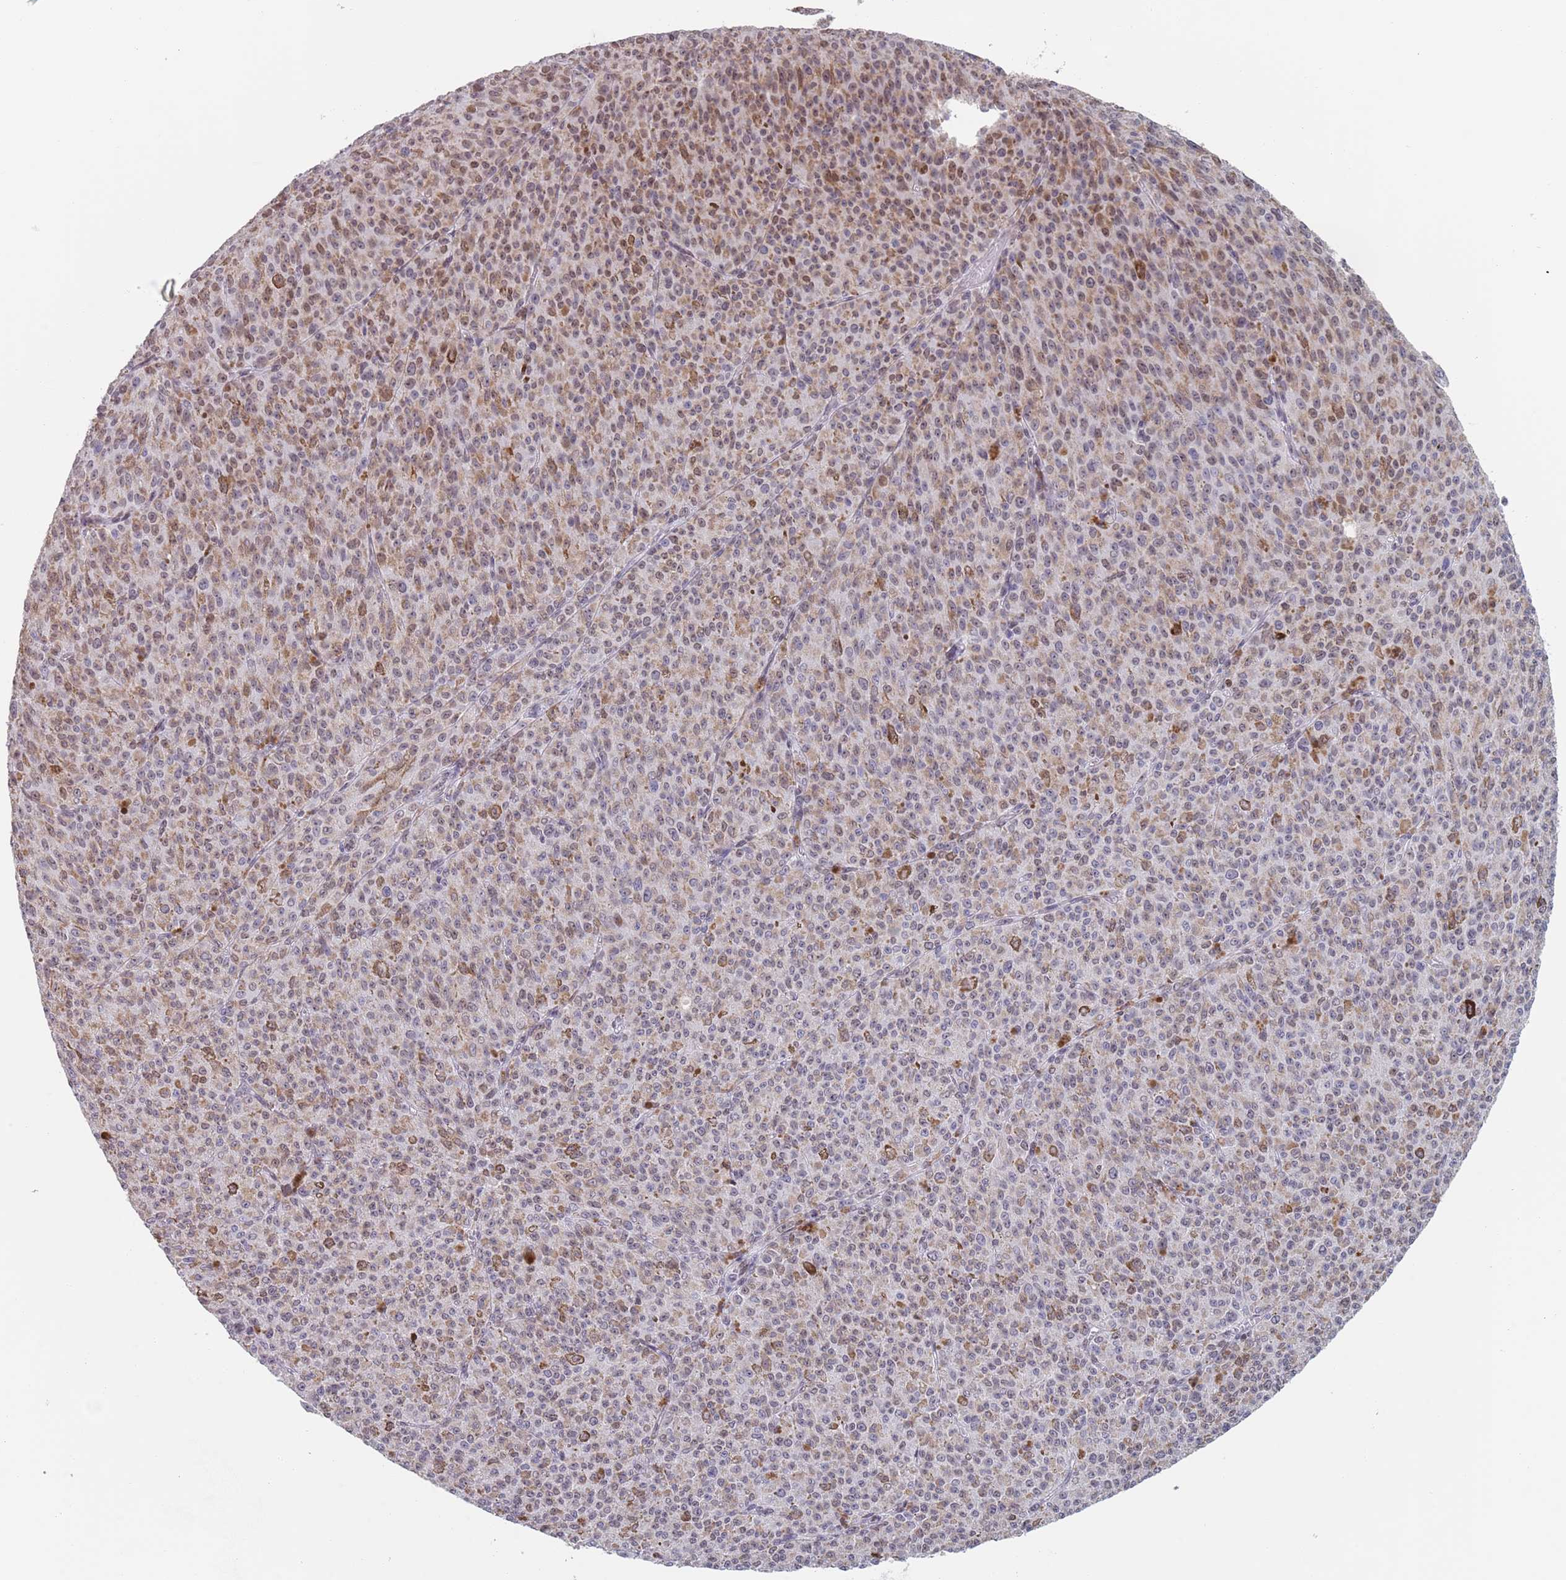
{"staining": {"intensity": "moderate", "quantity": "<25%", "location": "cytoplasmic/membranous"}, "tissue": "melanoma", "cell_type": "Tumor cells", "image_type": "cancer", "snomed": [{"axis": "morphology", "description": "Malignant melanoma, NOS"}, {"axis": "topography", "description": "Skin"}], "caption": "An image showing moderate cytoplasmic/membranous positivity in about <25% of tumor cells in malignant melanoma, as visualized by brown immunohistochemical staining.", "gene": "MFSD12", "patient": {"sex": "female", "age": 52}}